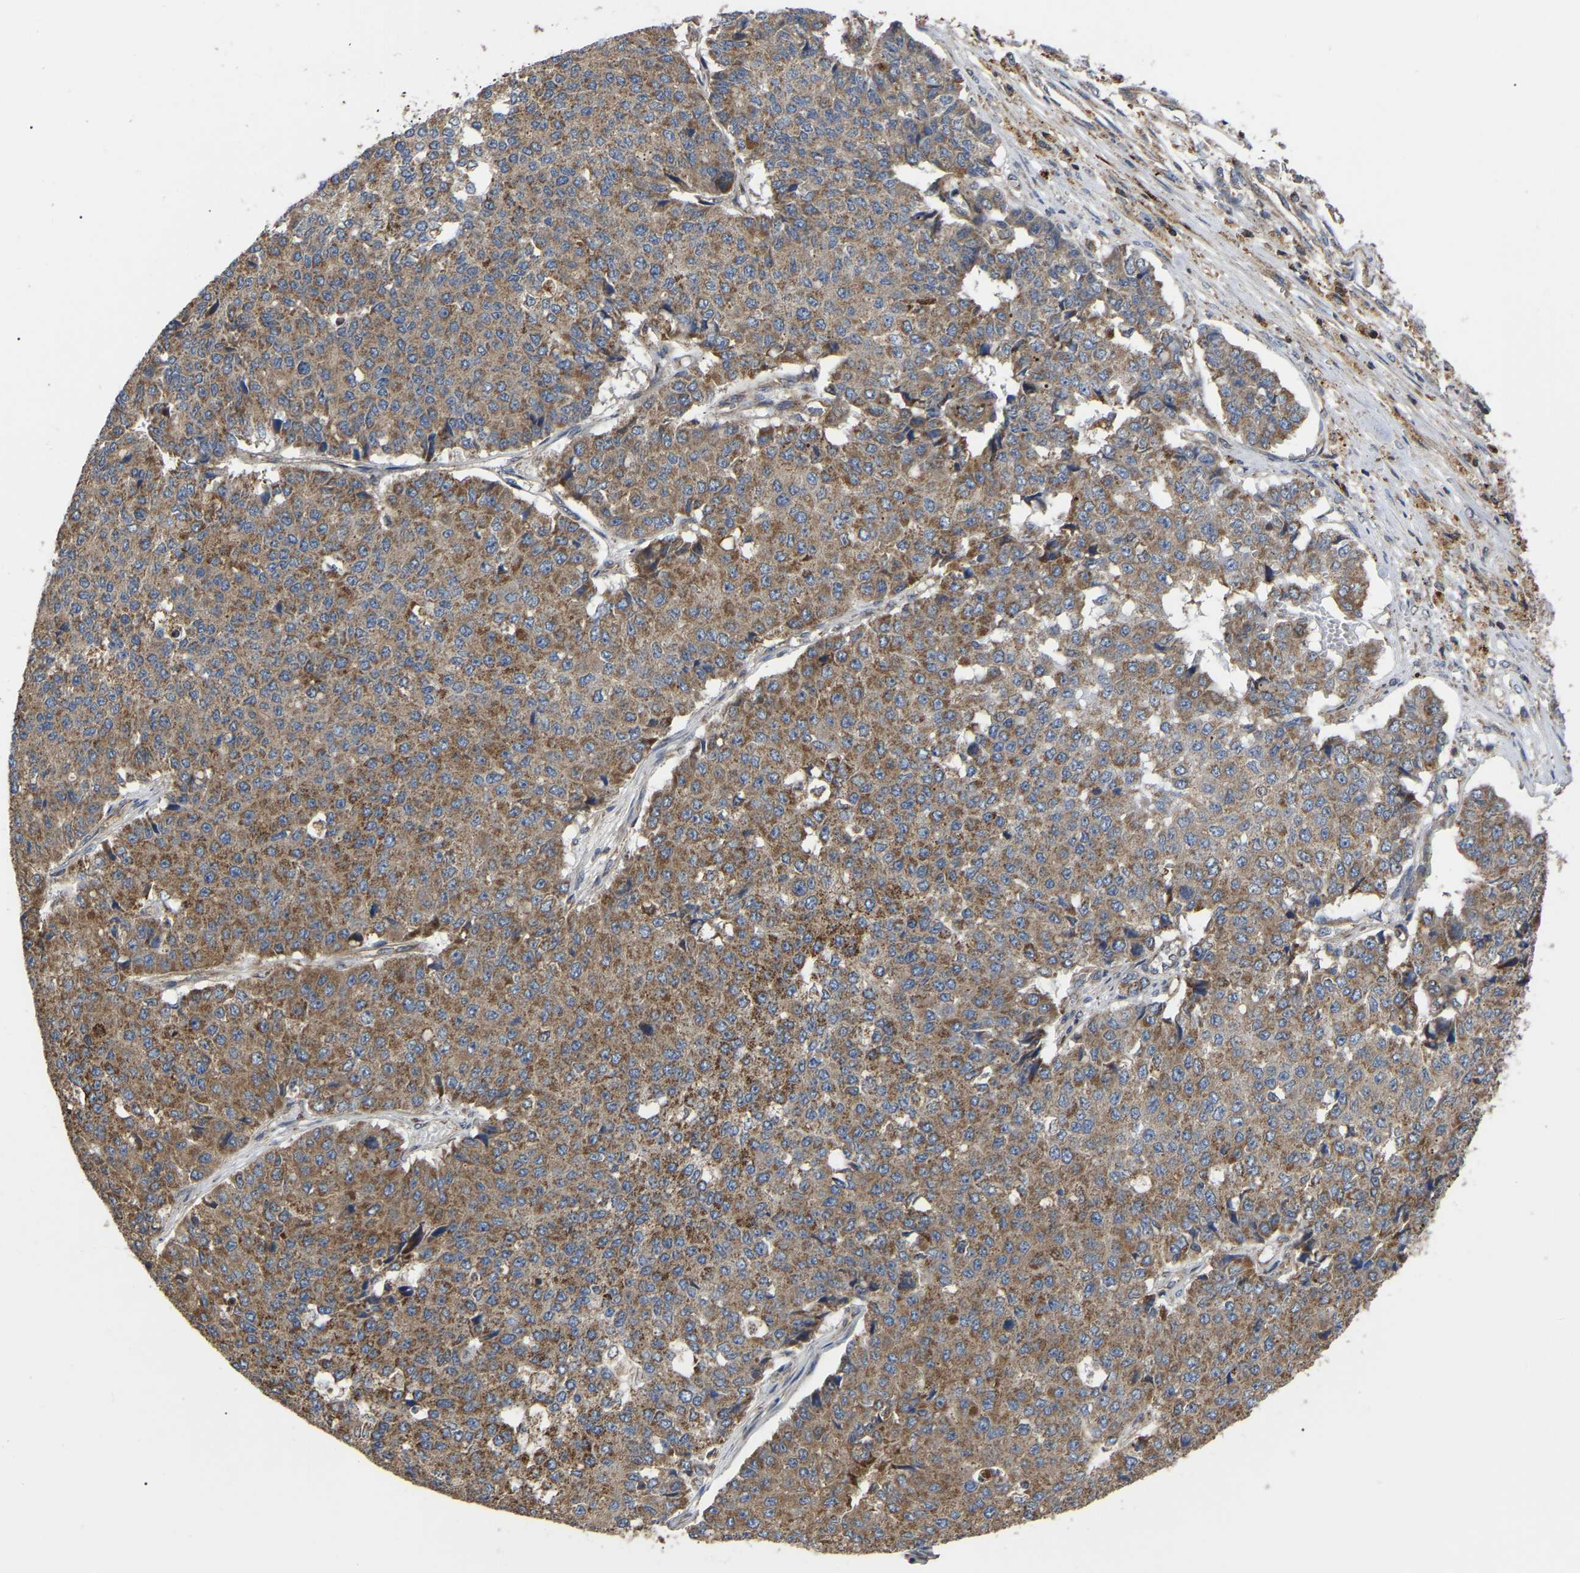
{"staining": {"intensity": "moderate", "quantity": ">75%", "location": "cytoplasmic/membranous"}, "tissue": "pancreatic cancer", "cell_type": "Tumor cells", "image_type": "cancer", "snomed": [{"axis": "morphology", "description": "Adenocarcinoma, NOS"}, {"axis": "topography", "description": "Pancreas"}], "caption": "A brown stain labels moderate cytoplasmic/membranous expression of a protein in human pancreatic cancer (adenocarcinoma) tumor cells.", "gene": "GCC1", "patient": {"sex": "male", "age": 50}}